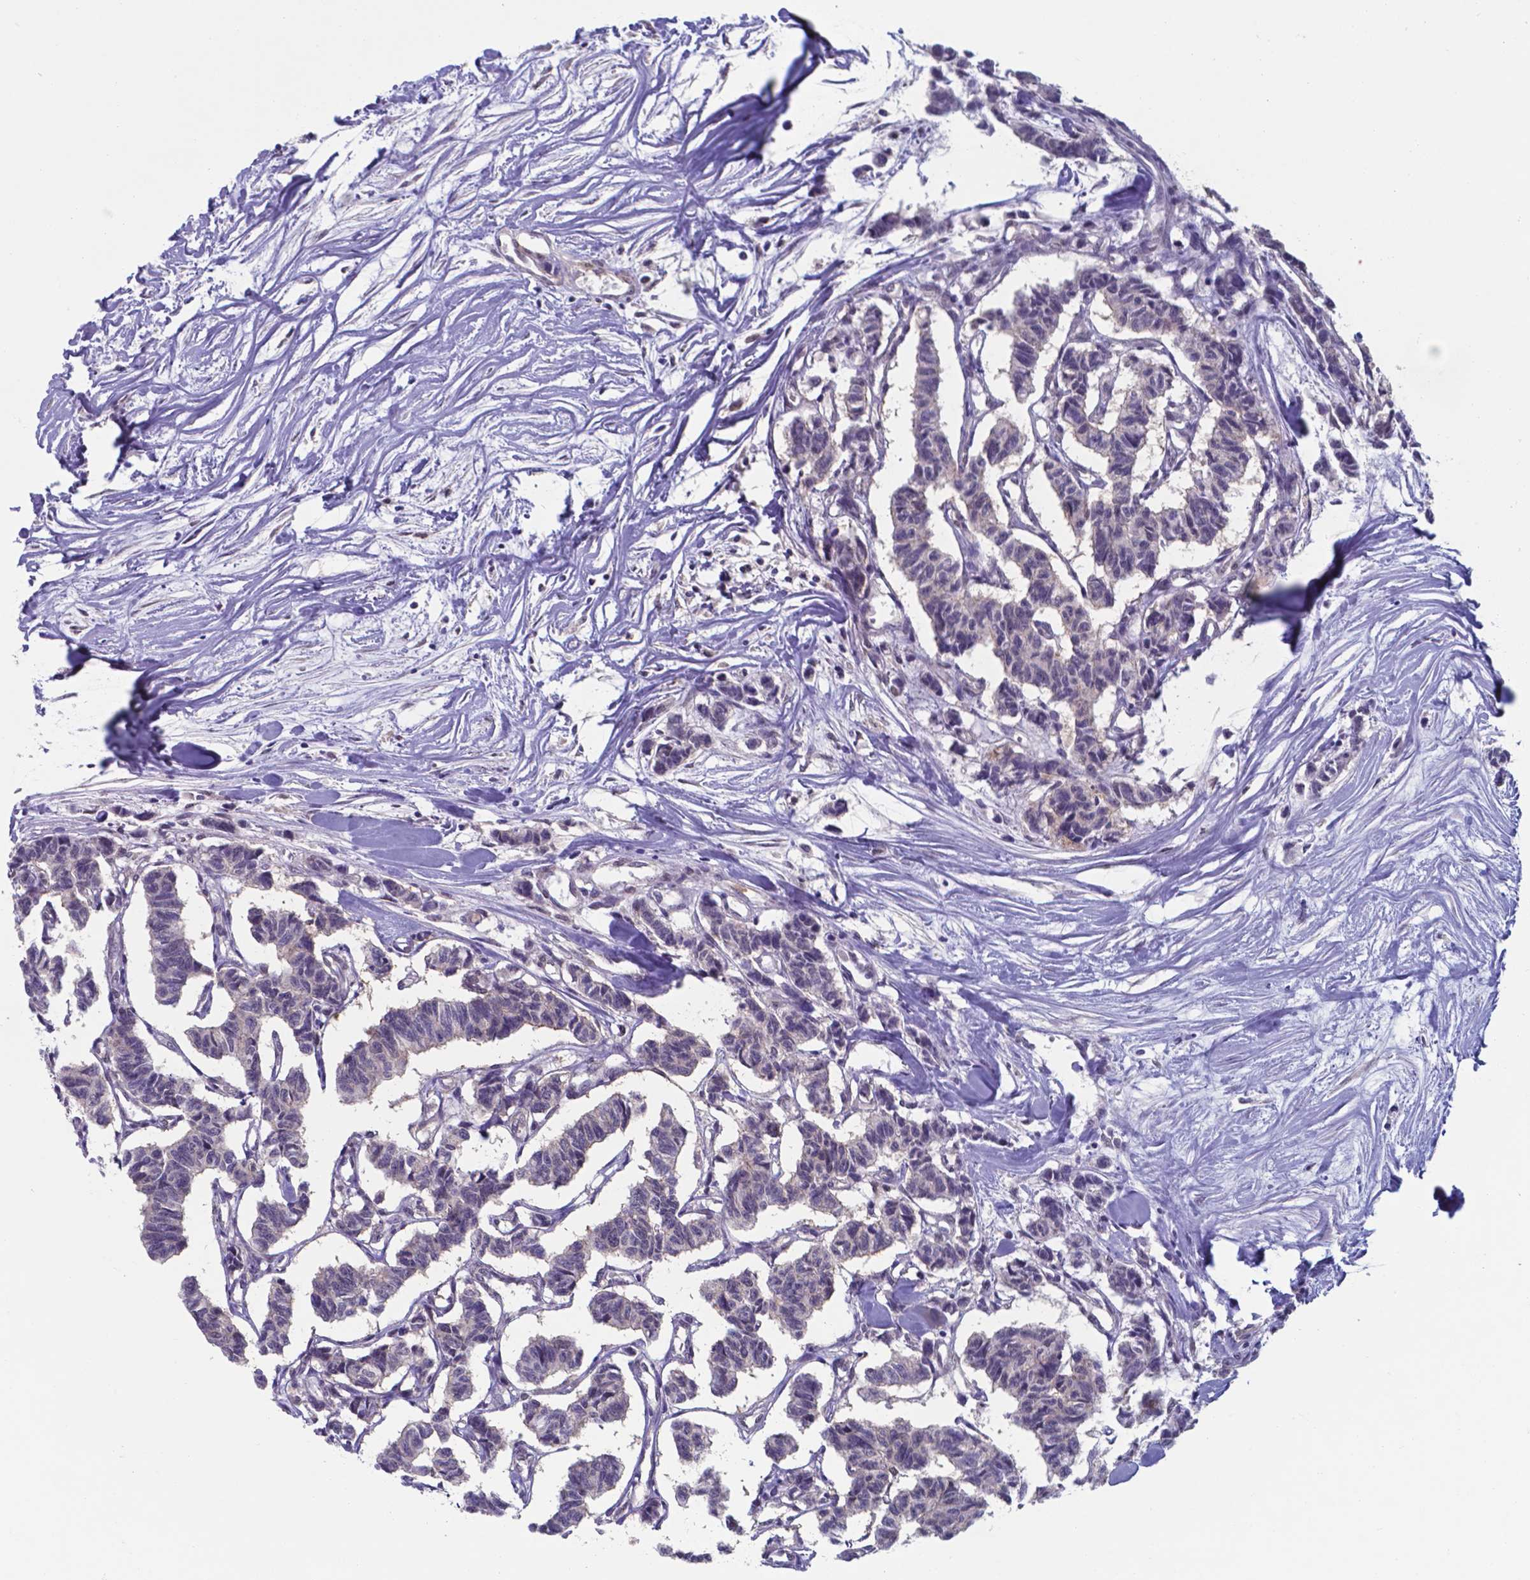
{"staining": {"intensity": "negative", "quantity": "none", "location": "none"}, "tissue": "carcinoid", "cell_type": "Tumor cells", "image_type": "cancer", "snomed": [{"axis": "morphology", "description": "Carcinoid, malignant, NOS"}, {"axis": "topography", "description": "Kidney"}], "caption": "This is a image of immunohistochemistry (IHC) staining of malignant carcinoid, which shows no expression in tumor cells.", "gene": "UBE2E2", "patient": {"sex": "female", "age": 41}}